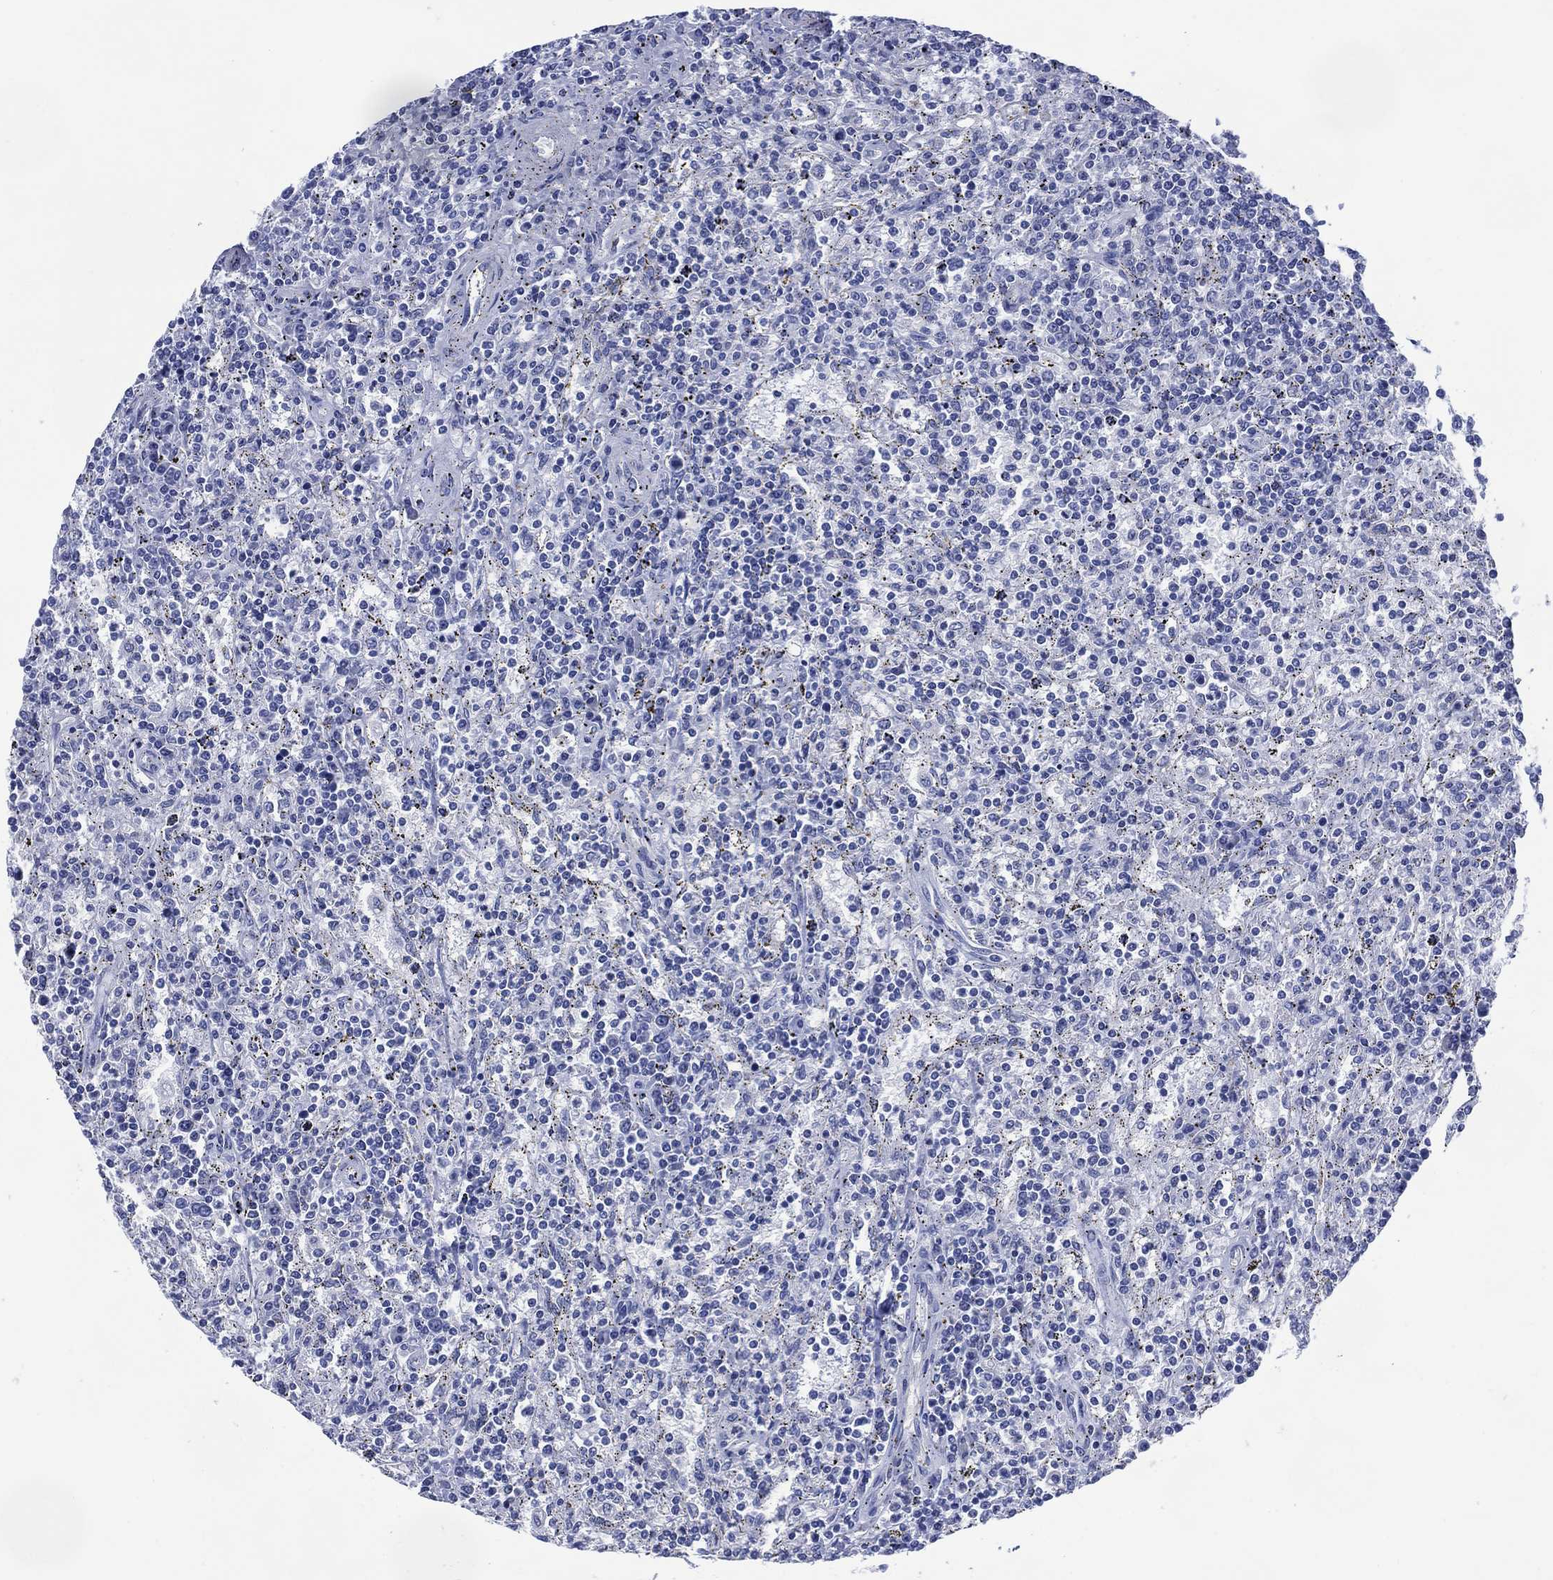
{"staining": {"intensity": "negative", "quantity": "none", "location": "none"}, "tissue": "lymphoma", "cell_type": "Tumor cells", "image_type": "cancer", "snomed": [{"axis": "morphology", "description": "Malignant lymphoma, non-Hodgkin's type, Low grade"}, {"axis": "topography", "description": "Spleen"}], "caption": "This is a histopathology image of immunohistochemistry (IHC) staining of malignant lymphoma, non-Hodgkin's type (low-grade), which shows no staining in tumor cells.", "gene": "DDI1", "patient": {"sex": "male", "age": 62}}